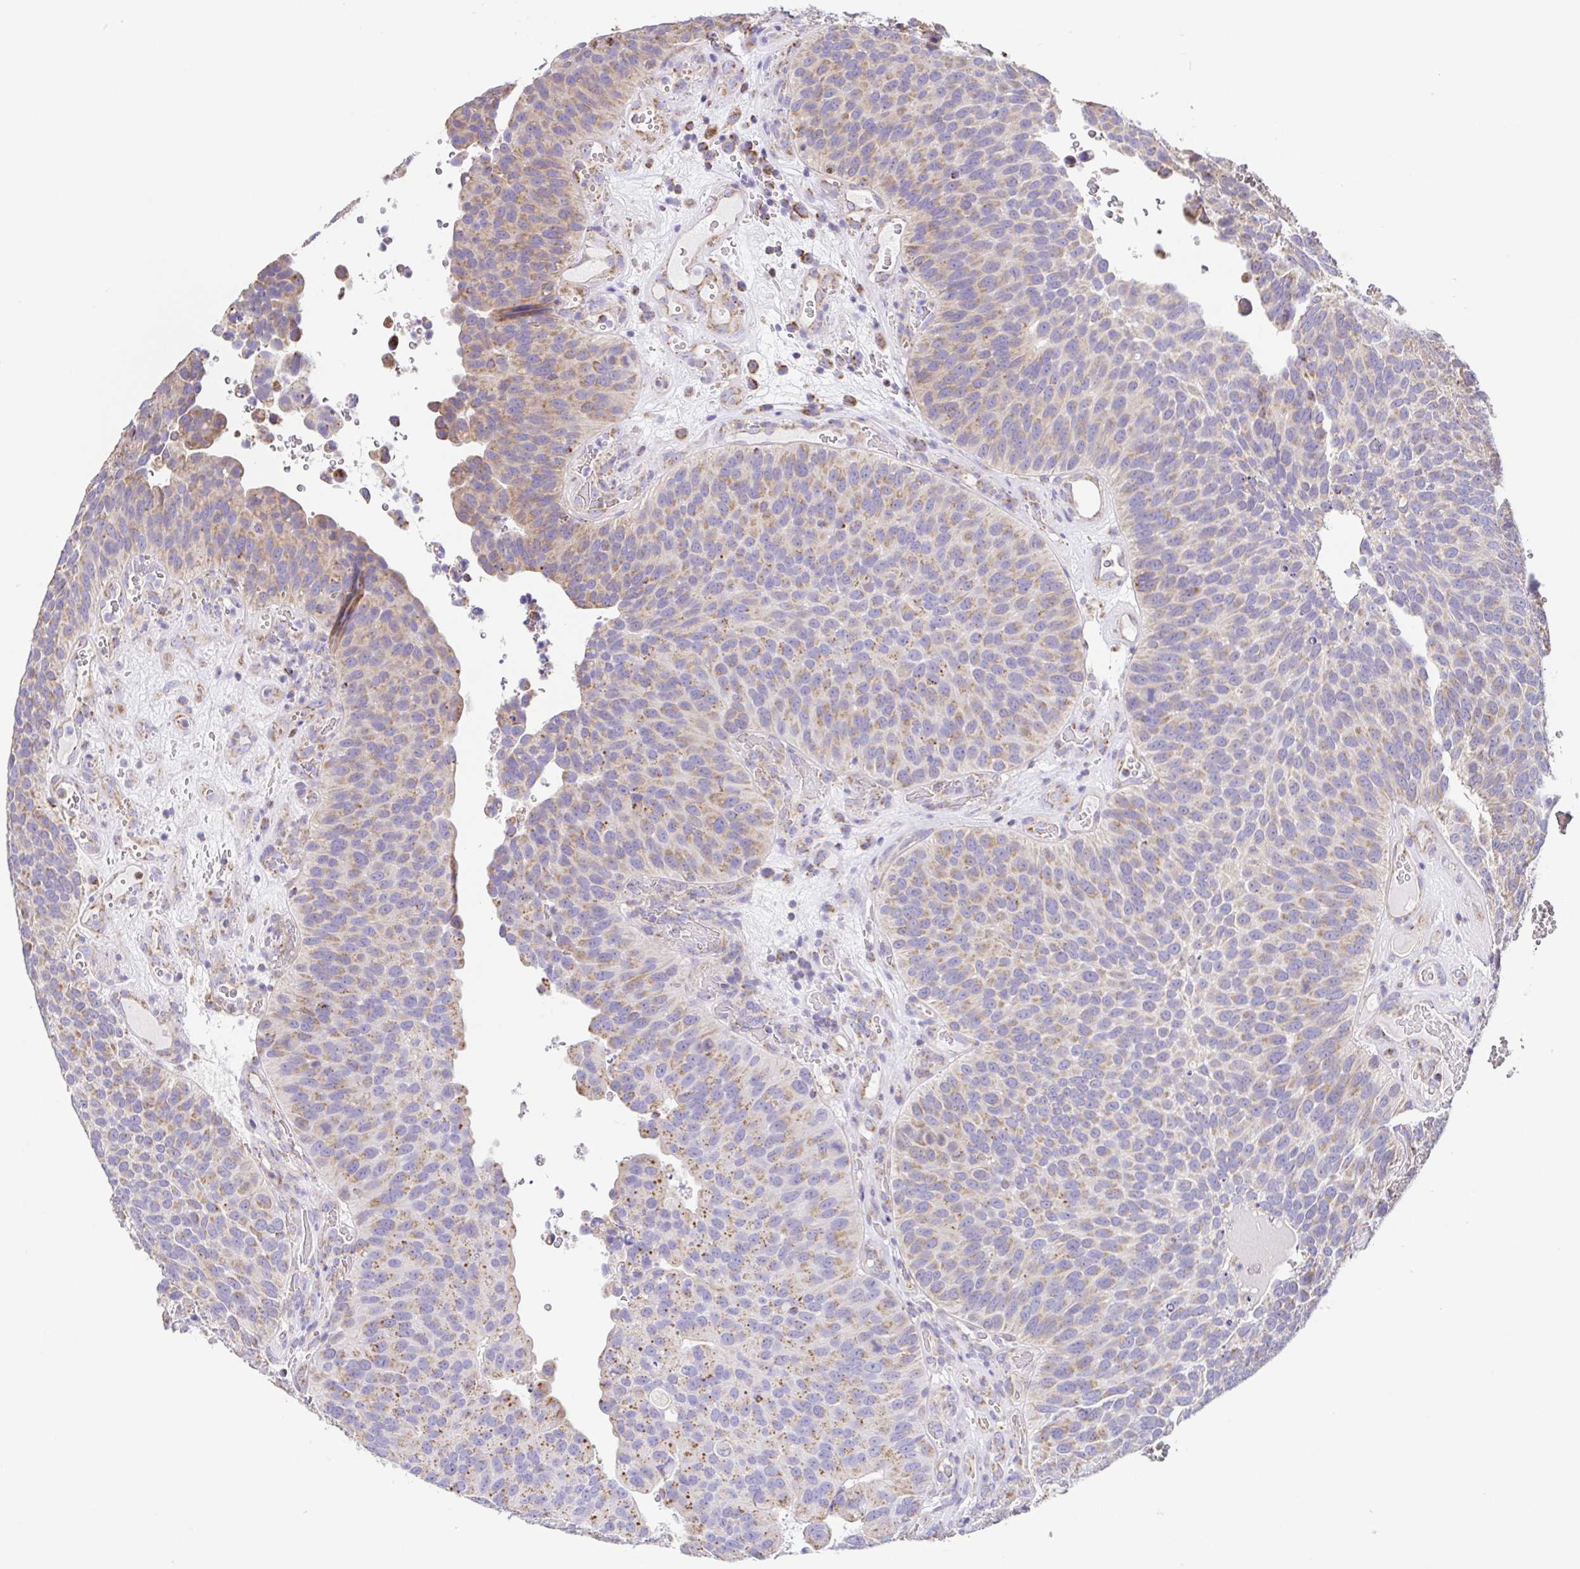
{"staining": {"intensity": "moderate", "quantity": ">75%", "location": "cytoplasmic/membranous"}, "tissue": "urothelial cancer", "cell_type": "Tumor cells", "image_type": "cancer", "snomed": [{"axis": "morphology", "description": "Urothelial carcinoma, Low grade"}, {"axis": "topography", "description": "Urinary bladder"}], "caption": "Urothelial cancer stained with a protein marker reveals moderate staining in tumor cells.", "gene": "GINM1", "patient": {"sex": "male", "age": 76}}